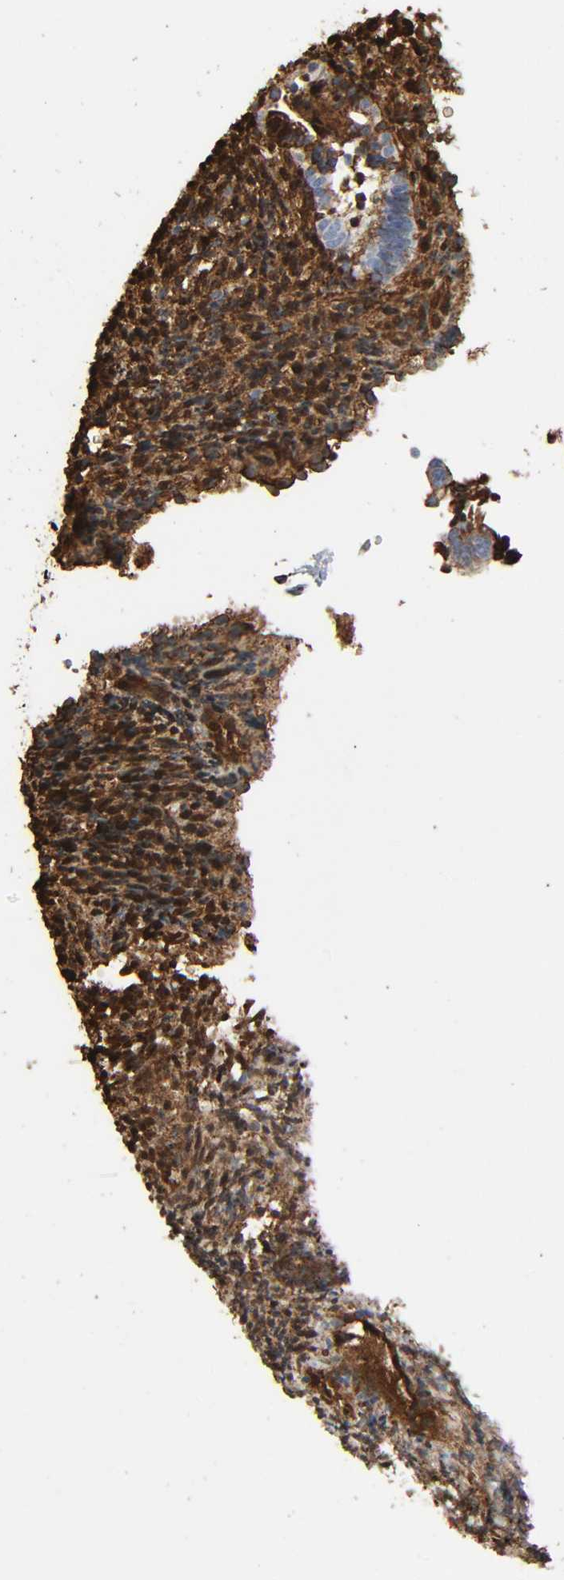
{"staining": {"intensity": "moderate", "quantity": ">75%", "location": "cytoplasmic/membranous"}, "tissue": "endometrium", "cell_type": "Cells in endometrial stroma", "image_type": "normal", "snomed": [{"axis": "morphology", "description": "Normal tissue, NOS"}, {"axis": "topography", "description": "Uterus"}, {"axis": "topography", "description": "Endometrium"}], "caption": "This histopathology image reveals benign endometrium stained with immunohistochemistry (IHC) to label a protein in brown. The cytoplasmic/membranous of cells in endometrial stroma show moderate positivity for the protein. Nuclei are counter-stained blue.", "gene": "C3", "patient": {"sex": "female", "age": 33}}